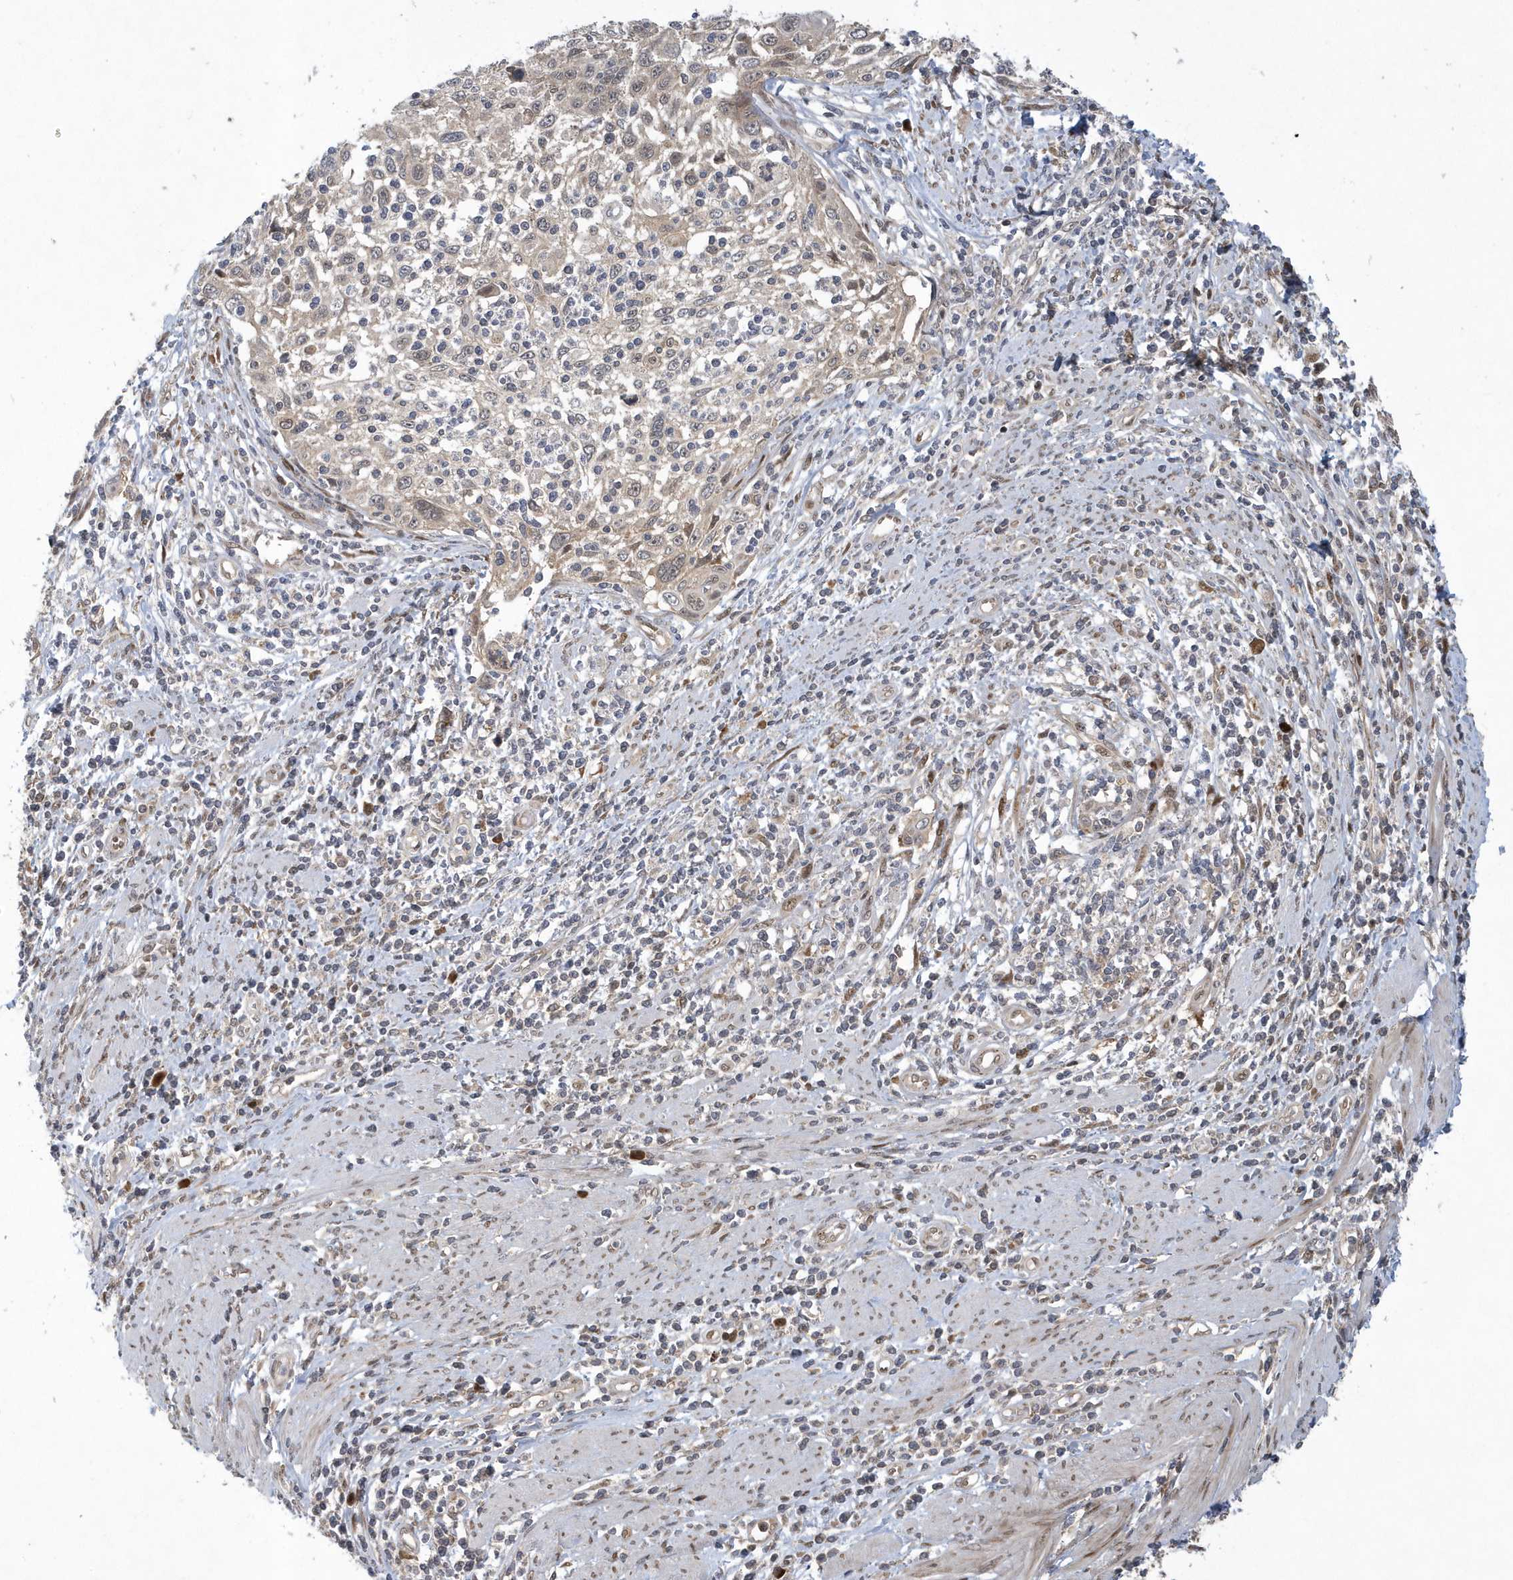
{"staining": {"intensity": "weak", "quantity": "25%-75%", "location": "cytoplasmic/membranous,nuclear"}, "tissue": "cervical cancer", "cell_type": "Tumor cells", "image_type": "cancer", "snomed": [{"axis": "morphology", "description": "Squamous cell carcinoma, NOS"}, {"axis": "topography", "description": "Cervix"}], "caption": "This image demonstrates IHC staining of cervical squamous cell carcinoma, with low weak cytoplasmic/membranous and nuclear staining in about 25%-75% of tumor cells.", "gene": "ATG4A", "patient": {"sex": "female", "age": 70}}